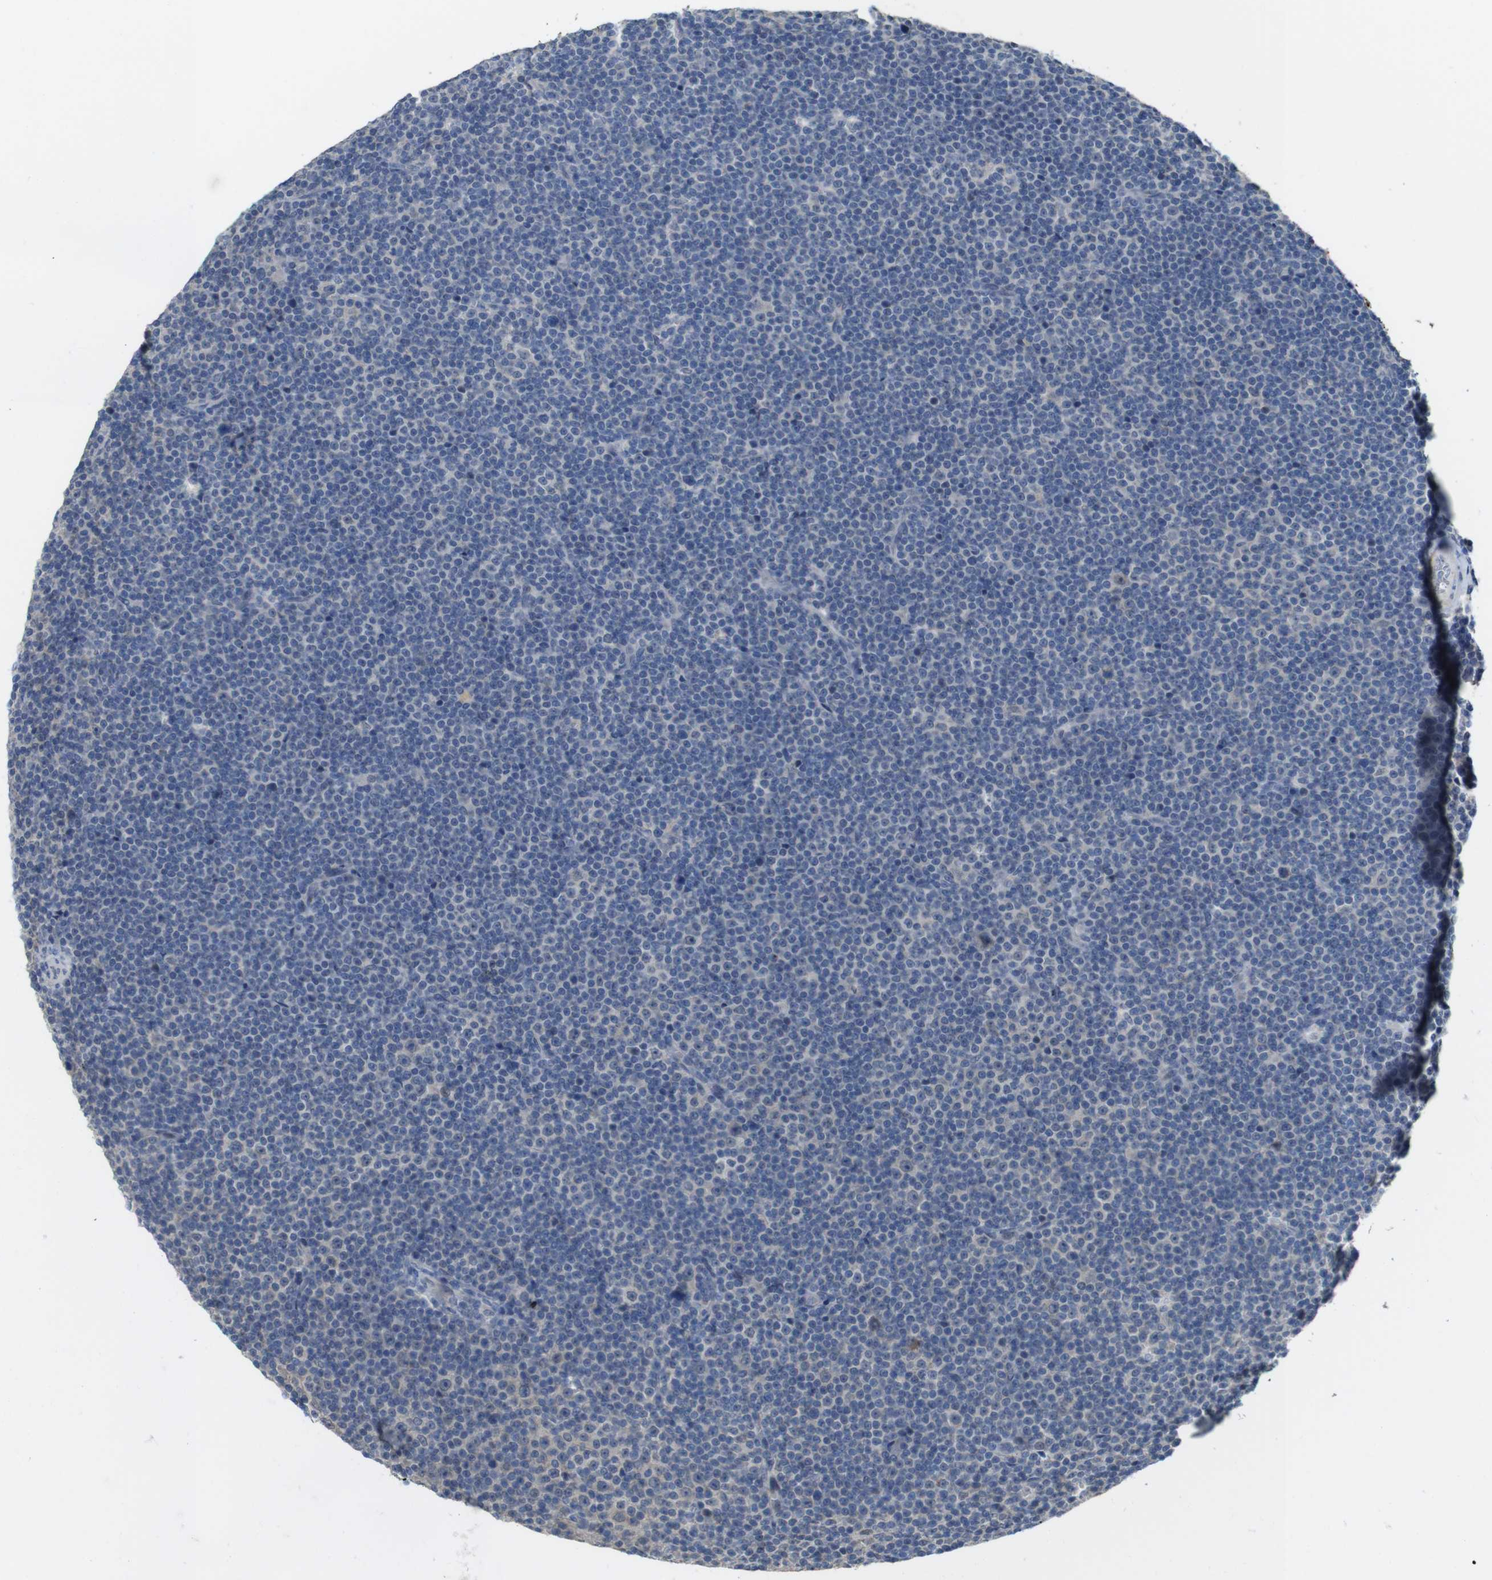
{"staining": {"intensity": "negative", "quantity": "none", "location": "none"}, "tissue": "lymphoma", "cell_type": "Tumor cells", "image_type": "cancer", "snomed": [{"axis": "morphology", "description": "Malignant lymphoma, non-Hodgkin's type, Low grade"}, {"axis": "topography", "description": "Lymph node"}], "caption": "The immunohistochemistry (IHC) image has no significant staining in tumor cells of lymphoma tissue. (DAB IHC with hematoxylin counter stain).", "gene": "CDC34", "patient": {"sex": "female", "age": 67}}